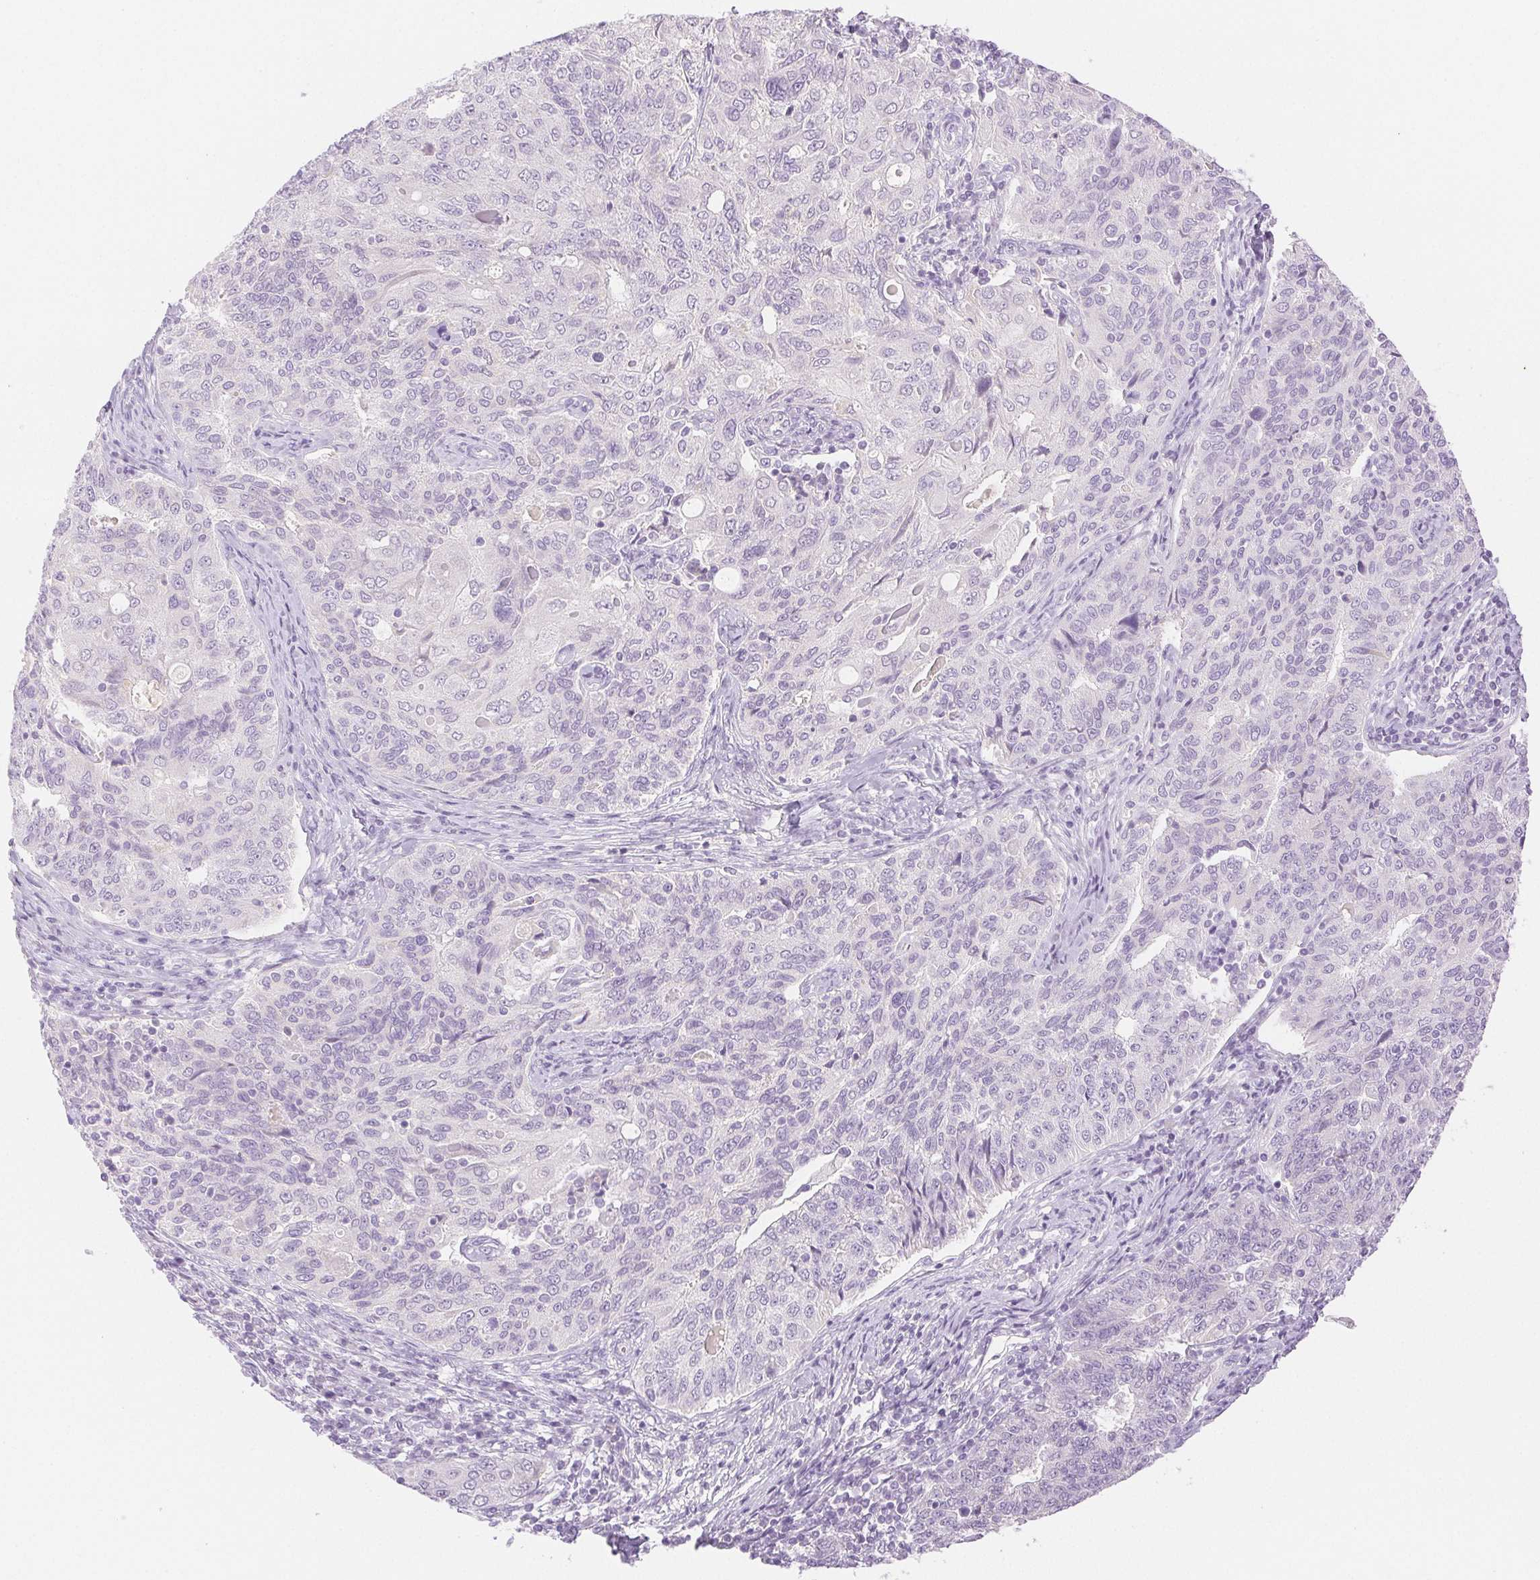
{"staining": {"intensity": "negative", "quantity": "none", "location": "none"}, "tissue": "endometrial cancer", "cell_type": "Tumor cells", "image_type": "cancer", "snomed": [{"axis": "morphology", "description": "Adenocarcinoma, NOS"}, {"axis": "topography", "description": "Endometrium"}], "caption": "This image is of endometrial cancer stained with immunohistochemistry to label a protein in brown with the nuclei are counter-stained blue. There is no positivity in tumor cells.", "gene": "SPACA4", "patient": {"sex": "female", "age": 43}}